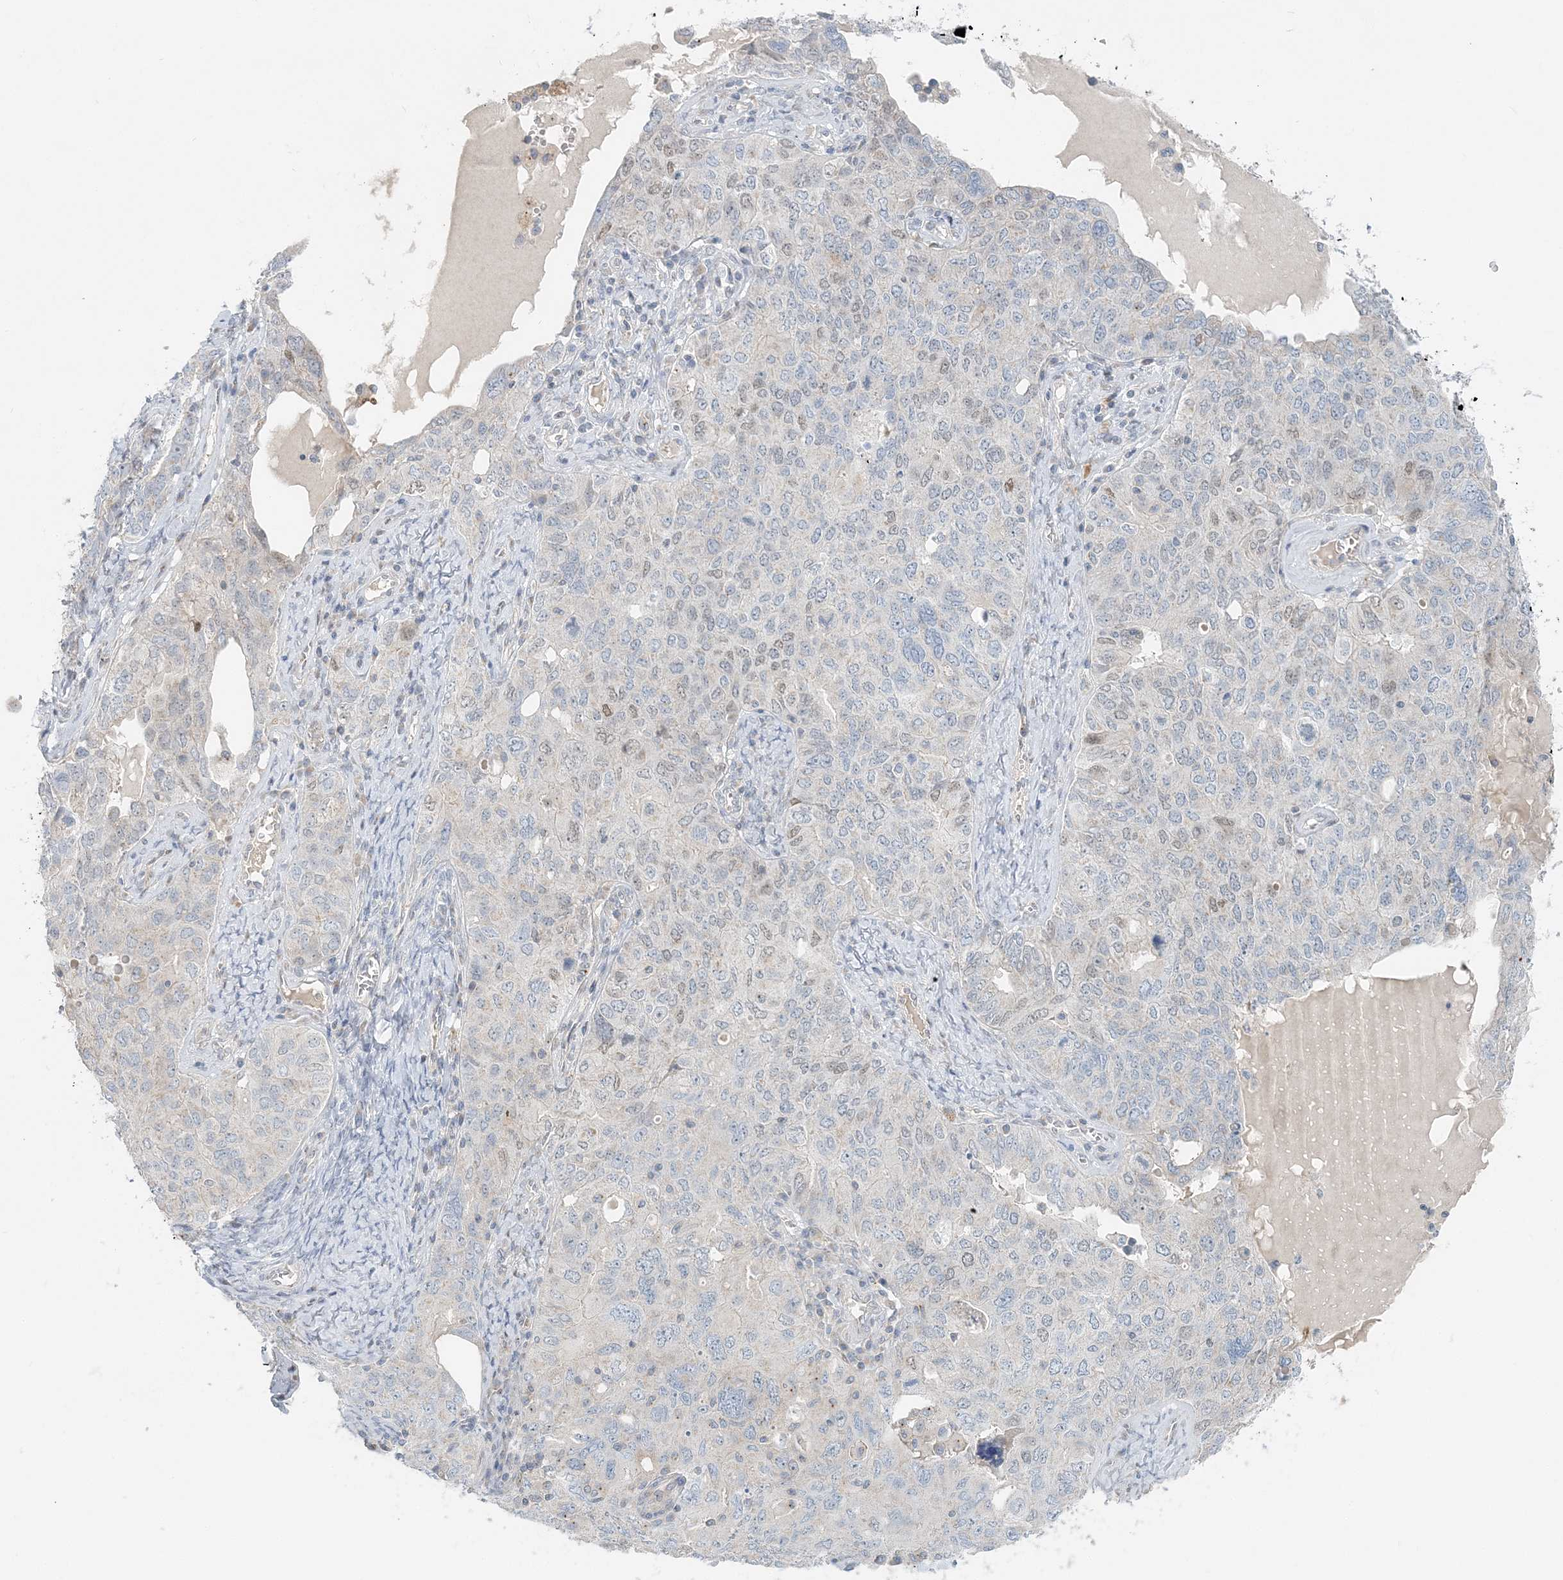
{"staining": {"intensity": "negative", "quantity": "none", "location": "none"}, "tissue": "ovarian cancer", "cell_type": "Tumor cells", "image_type": "cancer", "snomed": [{"axis": "morphology", "description": "Carcinoma, endometroid"}, {"axis": "topography", "description": "Ovary"}], "caption": "IHC image of neoplastic tissue: ovarian endometroid carcinoma stained with DAB (3,3'-diaminobenzidine) shows no significant protein positivity in tumor cells.", "gene": "NAA11", "patient": {"sex": "female", "age": 62}}